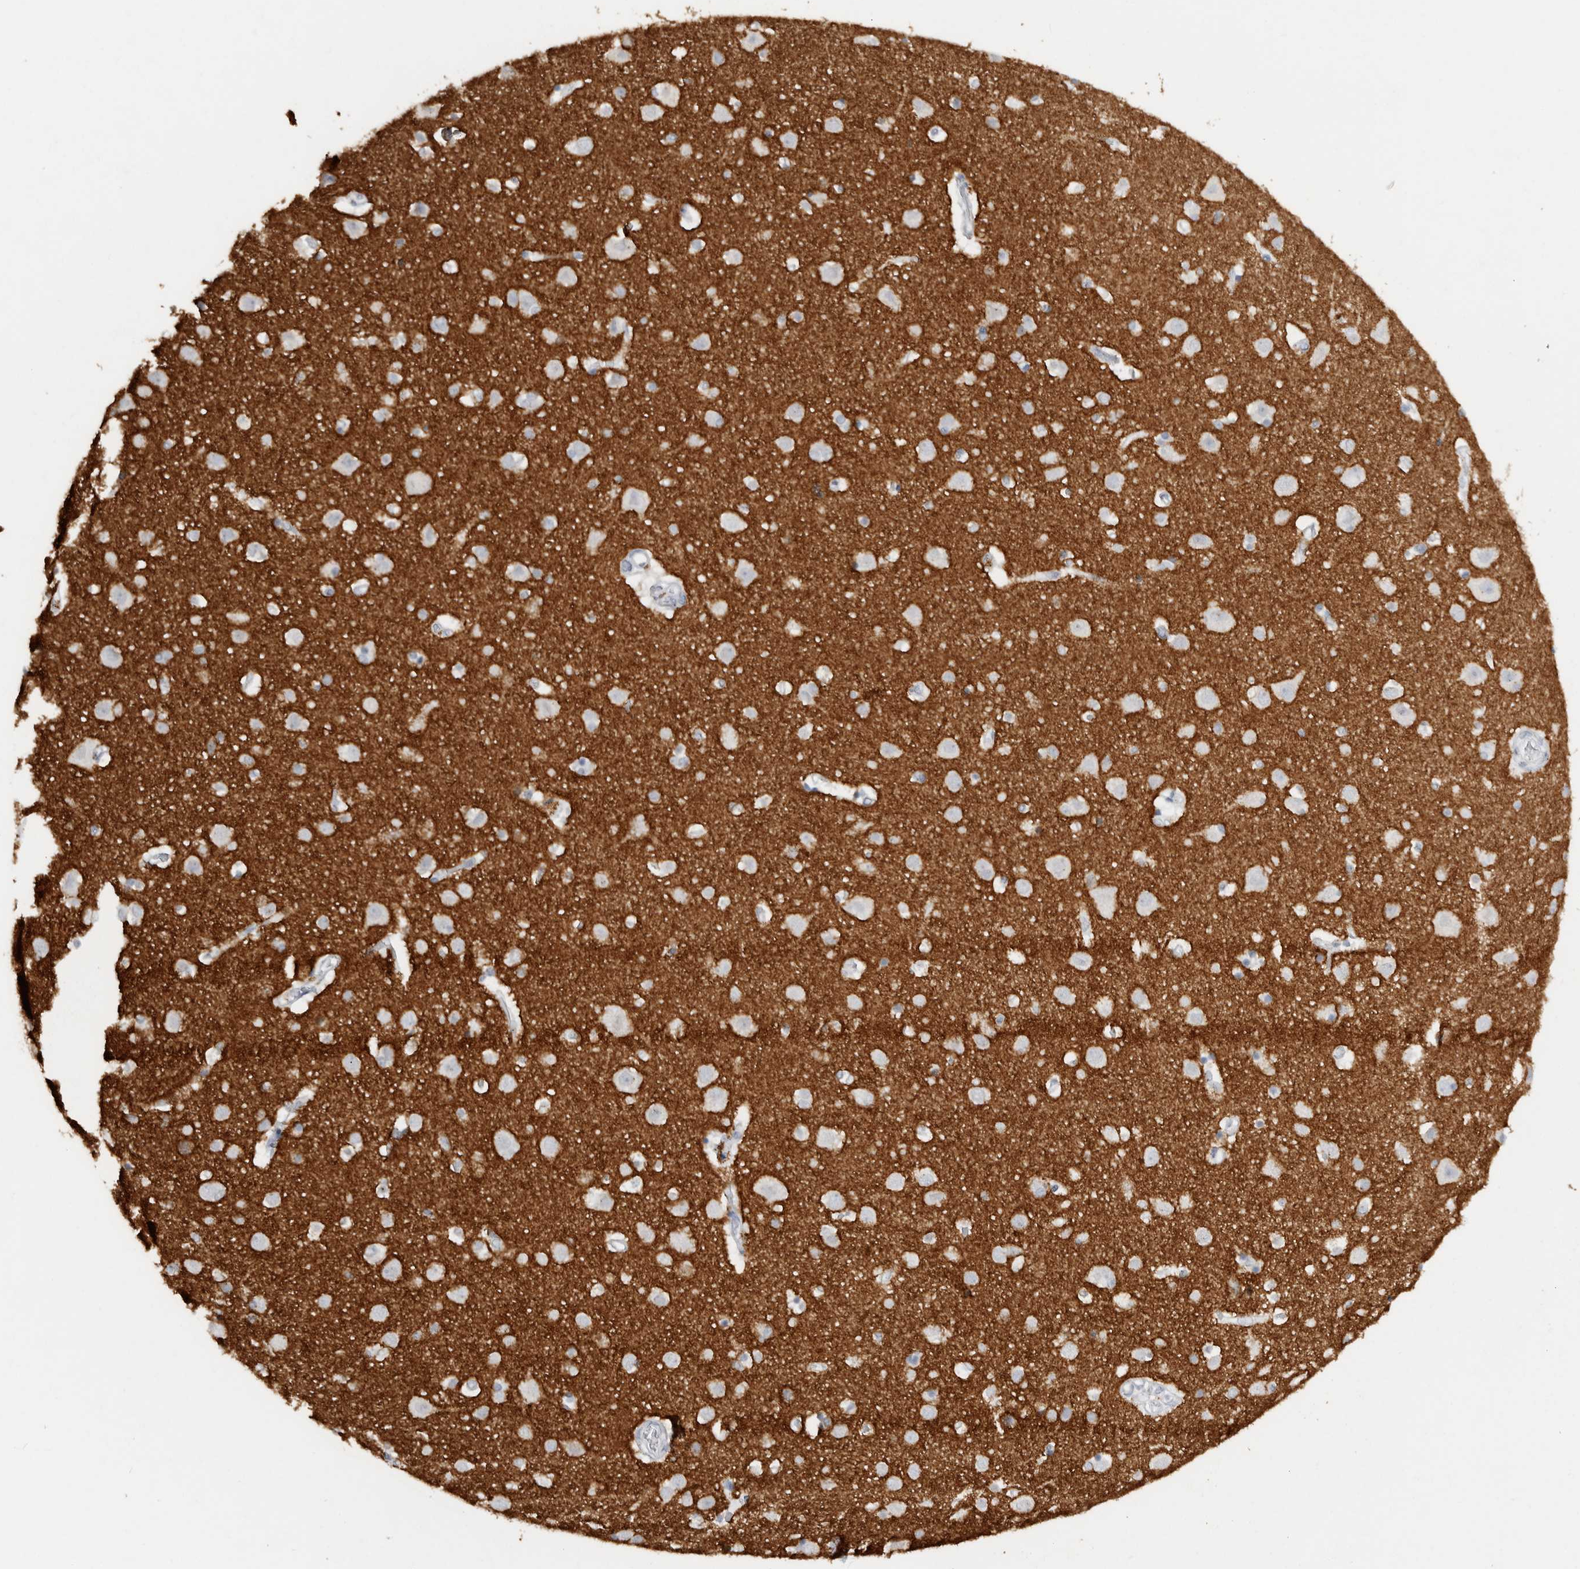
{"staining": {"intensity": "negative", "quantity": "none", "location": "none"}, "tissue": "cerebral cortex", "cell_type": "Endothelial cells", "image_type": "normal", "snomed": [{"axis": "morphology", "description": "Normal tissue, NOS"}, {"axis": "topography", "description": "Cerebral cortex"}], "caption": "DAB immunohistochemical staining of benign human cerebral cortex exhibits no significant expression in endothelial cells.", "gene": "CNTN1", "patient": {"sex": "male", "age": 54}}